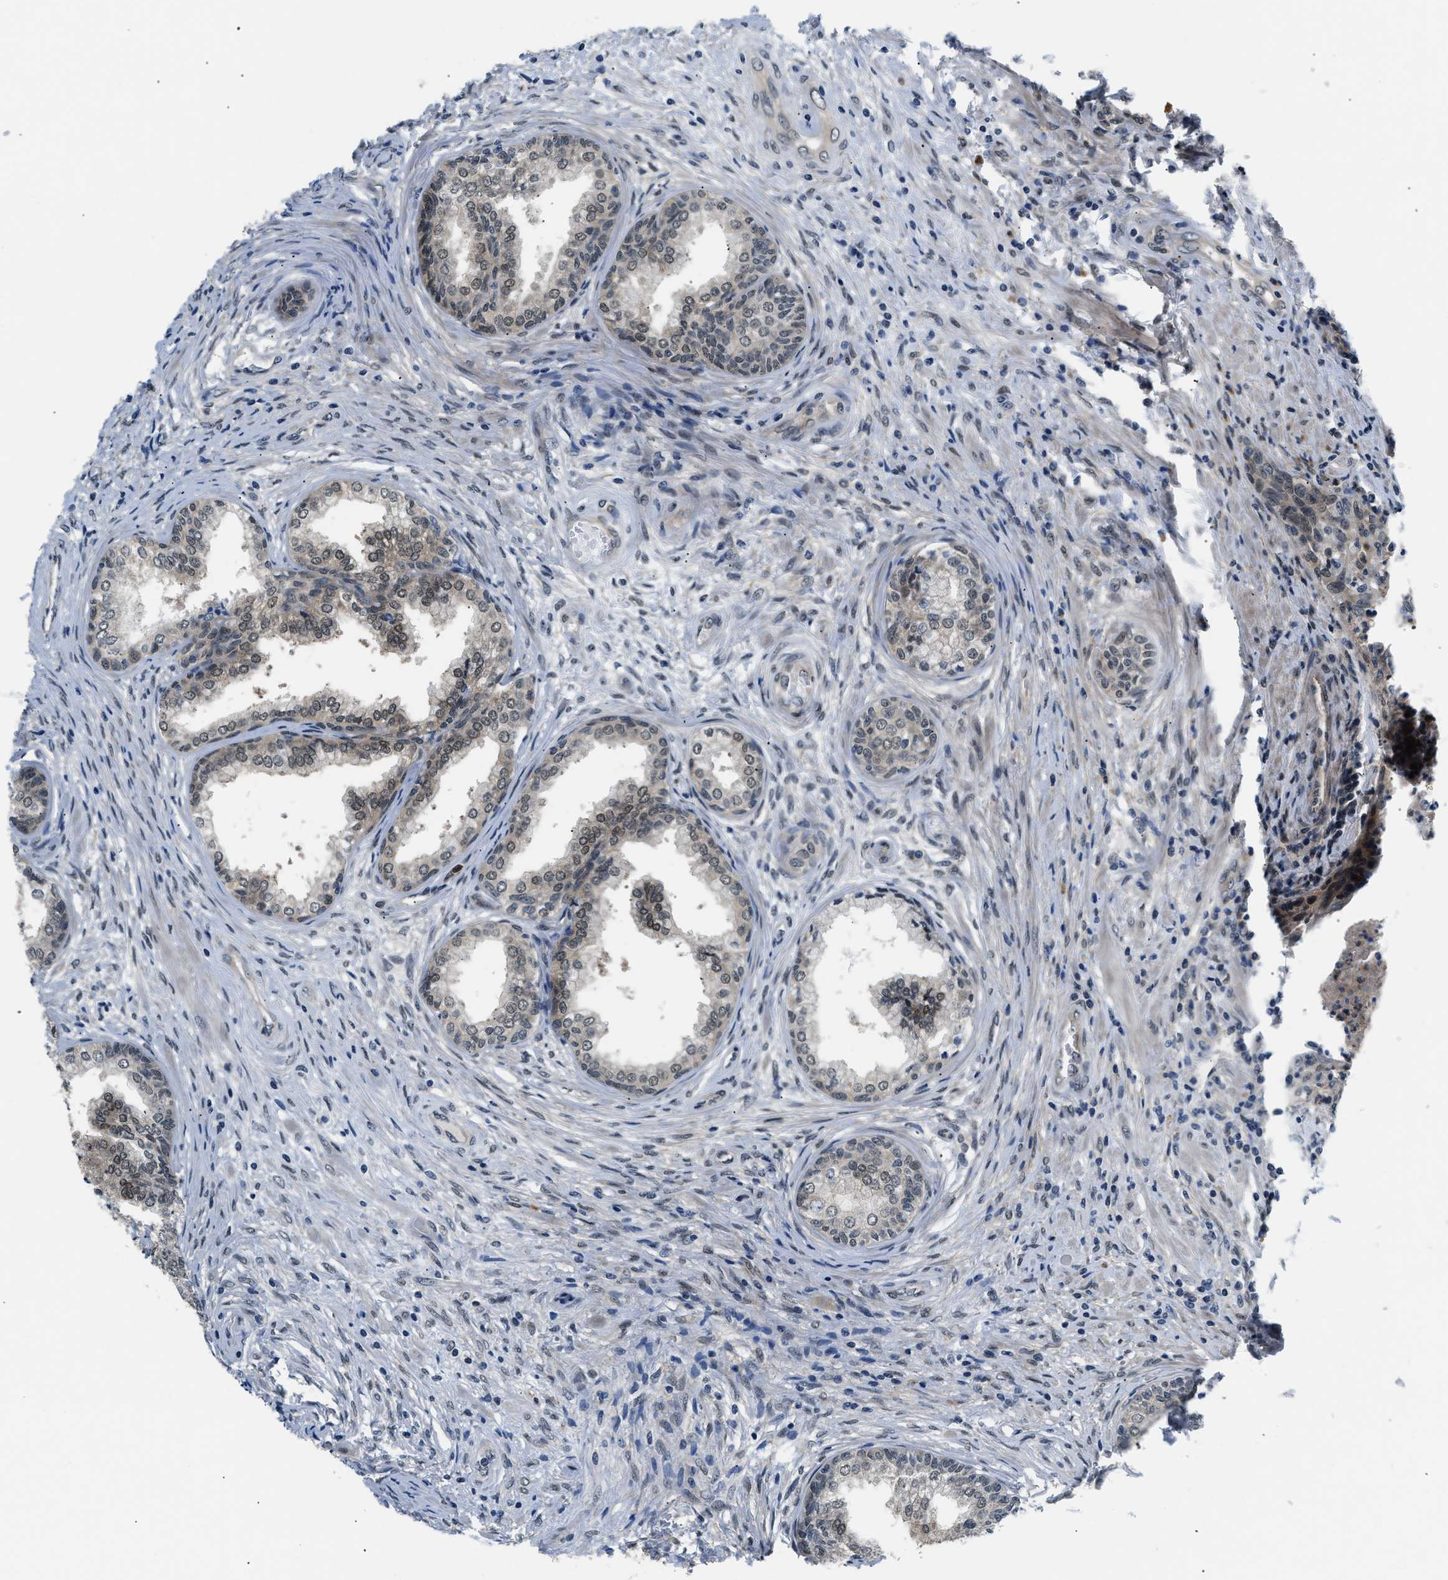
{"staining": {"intensity": "moderate", "quantity": "25%-75%", "location": "cytoplasmic/membranous,nuclear"}, "tissue": "prostate", "cell_type": "Glandular cells", "image_type": "normal", "snomed": [{"axis": "morphology", "description": "Normal tissue, NOS"}, {"axis": "topography", "description": "Prostate"}], "caption": "IHC (DAB) staining of normal human prostate shows moderate cytoplasmic/membranous,nuclear protein expression in approximately 25%-75% of glandular cells. (DAB IHC, brown staining for protein, blue staining for nuclei).", "gene": "SMAD4", "patient": {"sex": "male", "age": 76}}